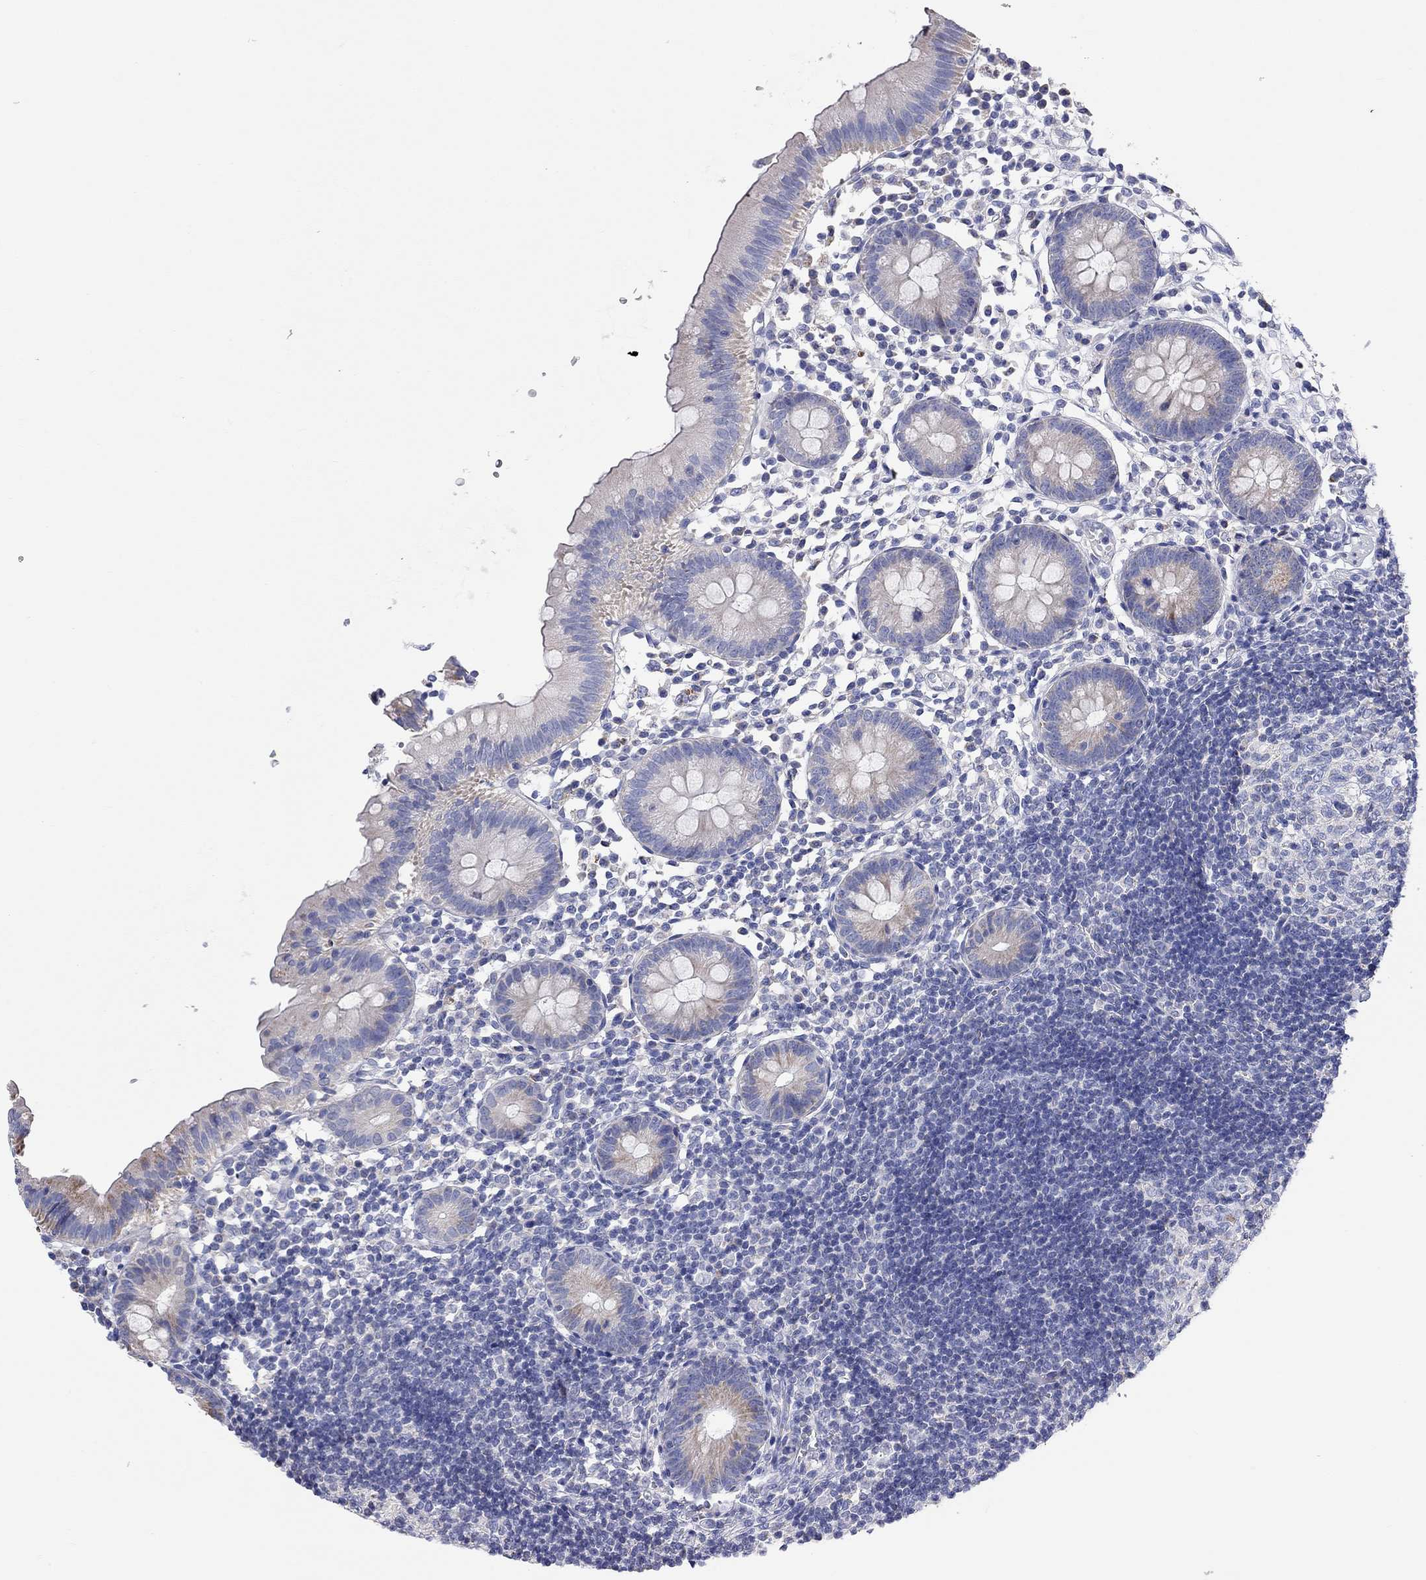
{"staining": {"intensity": "moderate", "quantity": "<25%", "location": "cytoplasmic/membranous"}, "tissue": "appendix", "cell_type": "Glandular cells", "image_type": "normal", "snomed": [{"axis": "morphology", "description": "Normal tissue, NOS"}, {"axis": "topography", "description": "Appendix"}], "caption": "Appendix stained for a protein reveals moderate cytoplasmic/membranous positivity in glandular cells. Immunohistochemistry stains the protein of interest in brown and the nuclei are stained blue.", "gene": "RCAN1", "patient": {"sex": "female", "age": 40}}